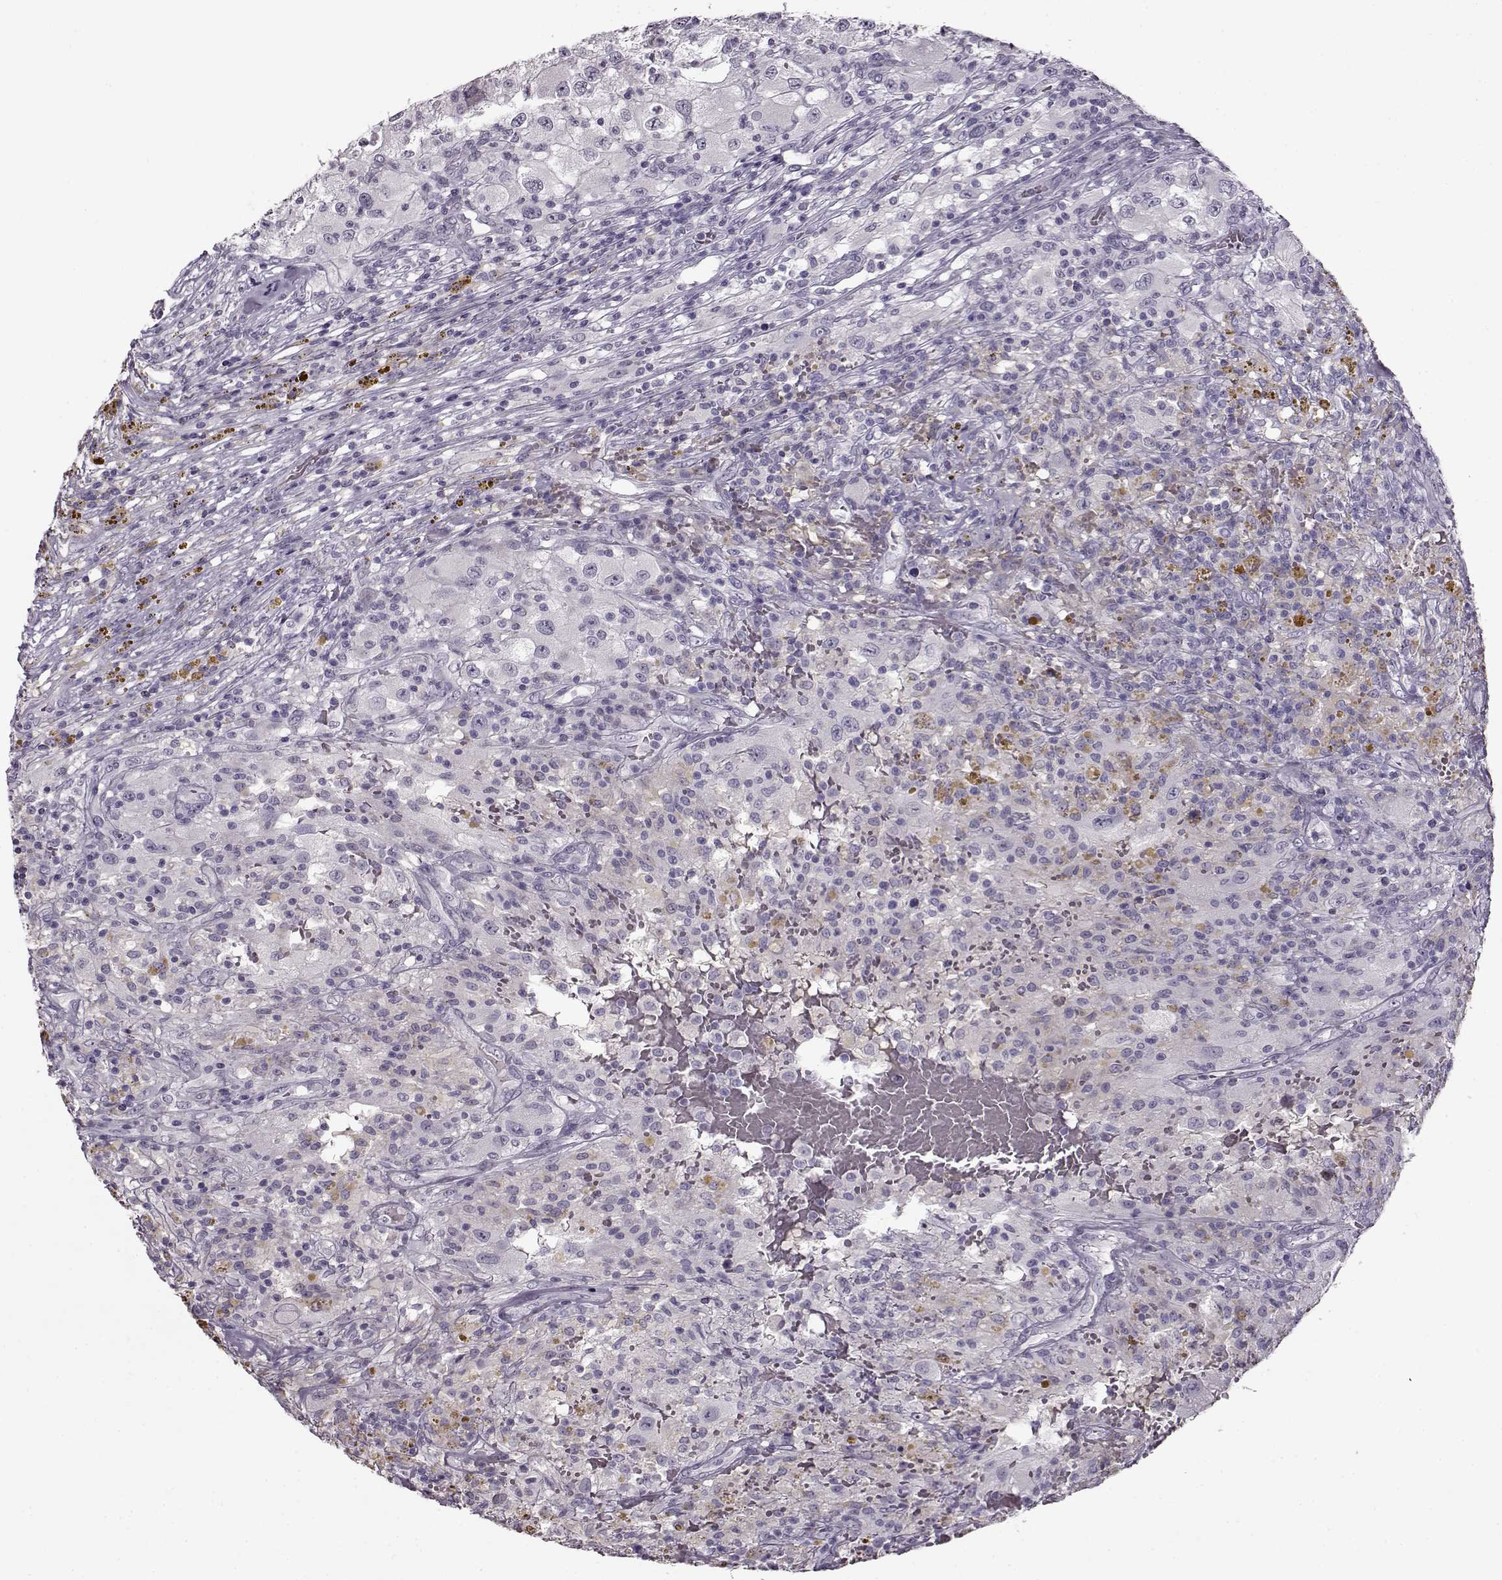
{"staining": {"intensity": "negative", "quantity": "none", "location": "none"}, "tissue": "renal cancer", "cell_type": "Tumor cells", "image_type": "cancer", "snomed": [{"axis": "morphology", "description": "Adenocarcinoma, NOS"}, {"axis": "topography", "description": "Kidney"}], "caption": "A histopathology image of human renal cancer (adenocarcinoma) is negative for staining in tumor cells.", "gene": "FSHB", "patient": {"sex": "female", "age": 67}}